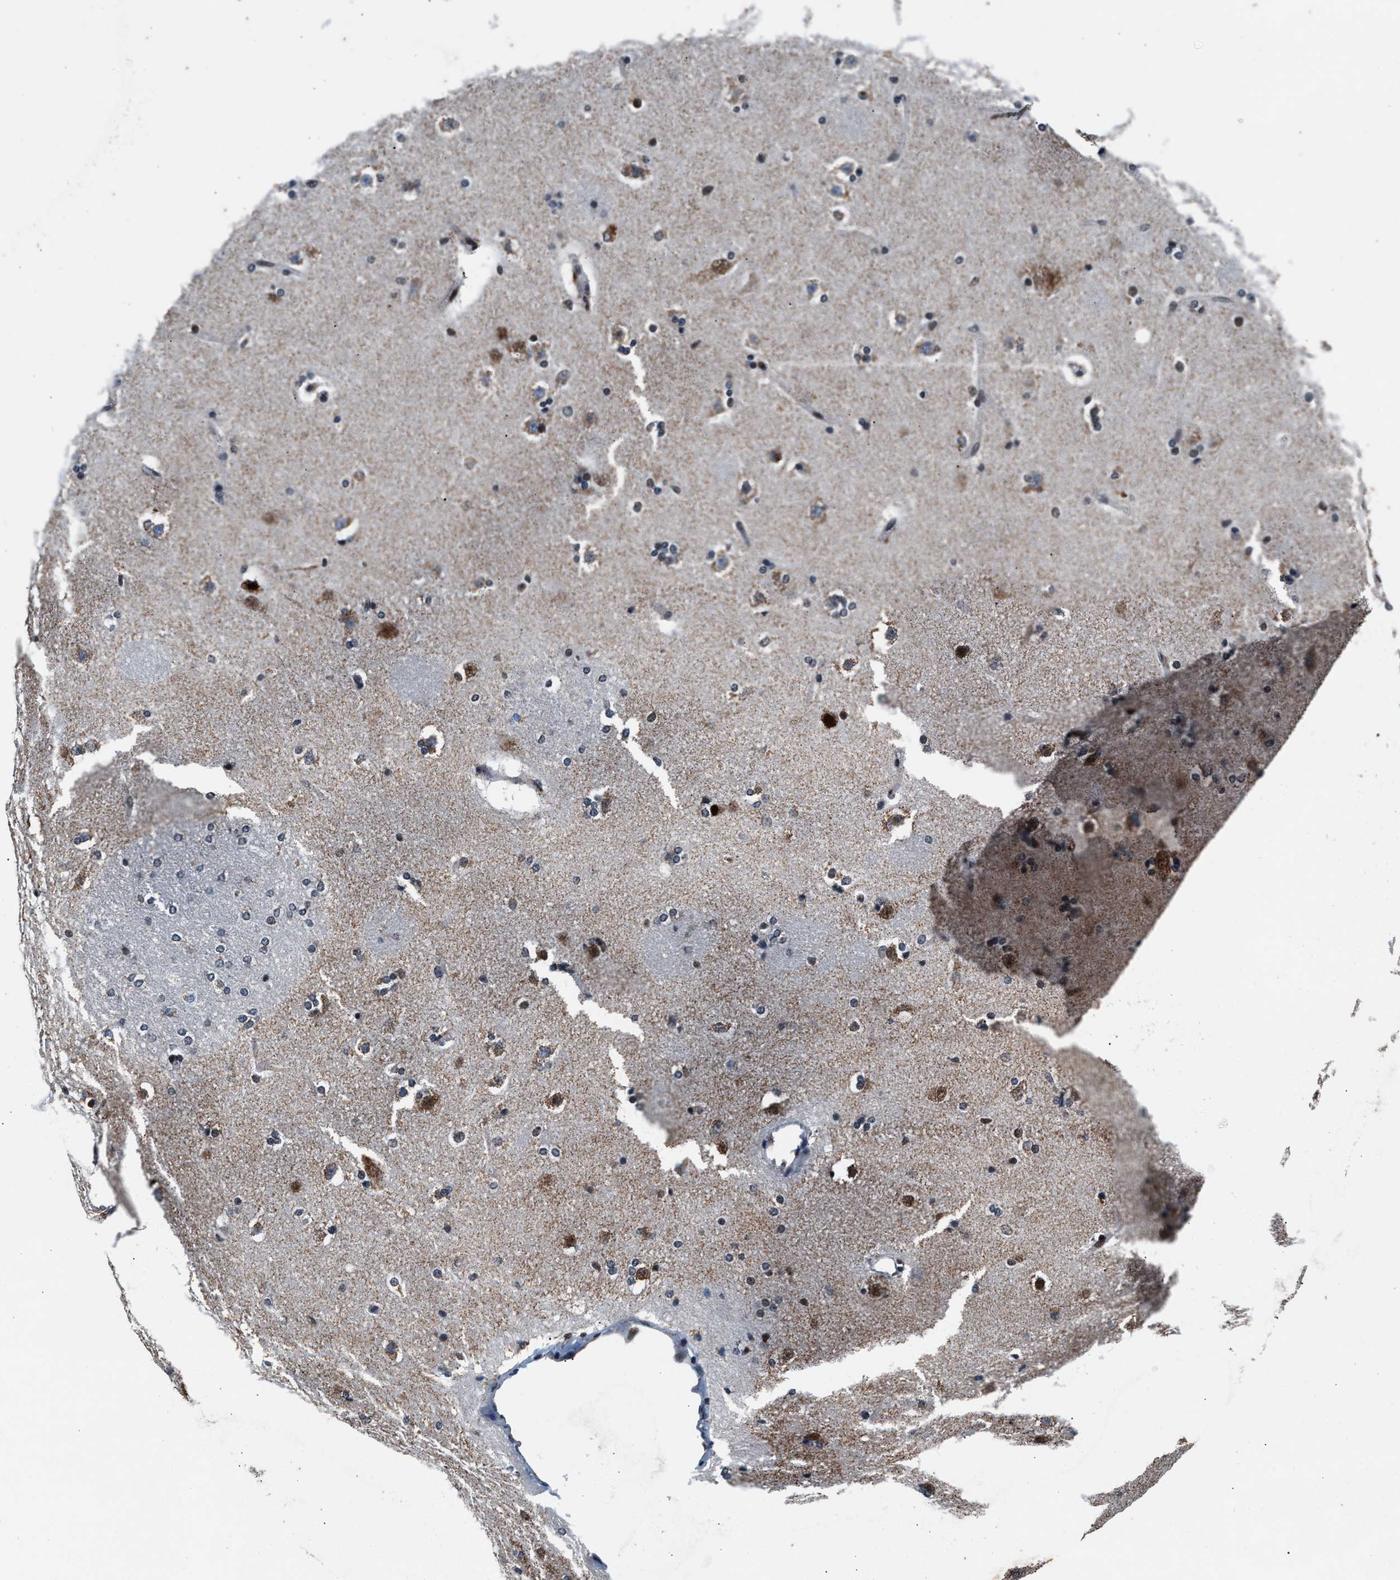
{"staining": {"intensity": "moderate", "quantity": "25%-75%", "location": "cytoplasmic/membranous"}, "tissue": "caudate", "cell_type": "Glial cells", "image_type": "normal", "snomed": [{"axis": "morphology", "description": "Normal tissue, NOS"}, {"axis": "topography", "description": "Lateral ventricle wall"}], "caption": "This photomicrograph exhibits normal caudate stained with immunohistochemistry (IHC) to label a protein in brown. The cytoplasmic/membranous of glial cells show moderate positivity for the protein. Nuclei are counter-stained blue.", "gene": "PRRC2B", "patient": {"sex": "female", "age": 19}}